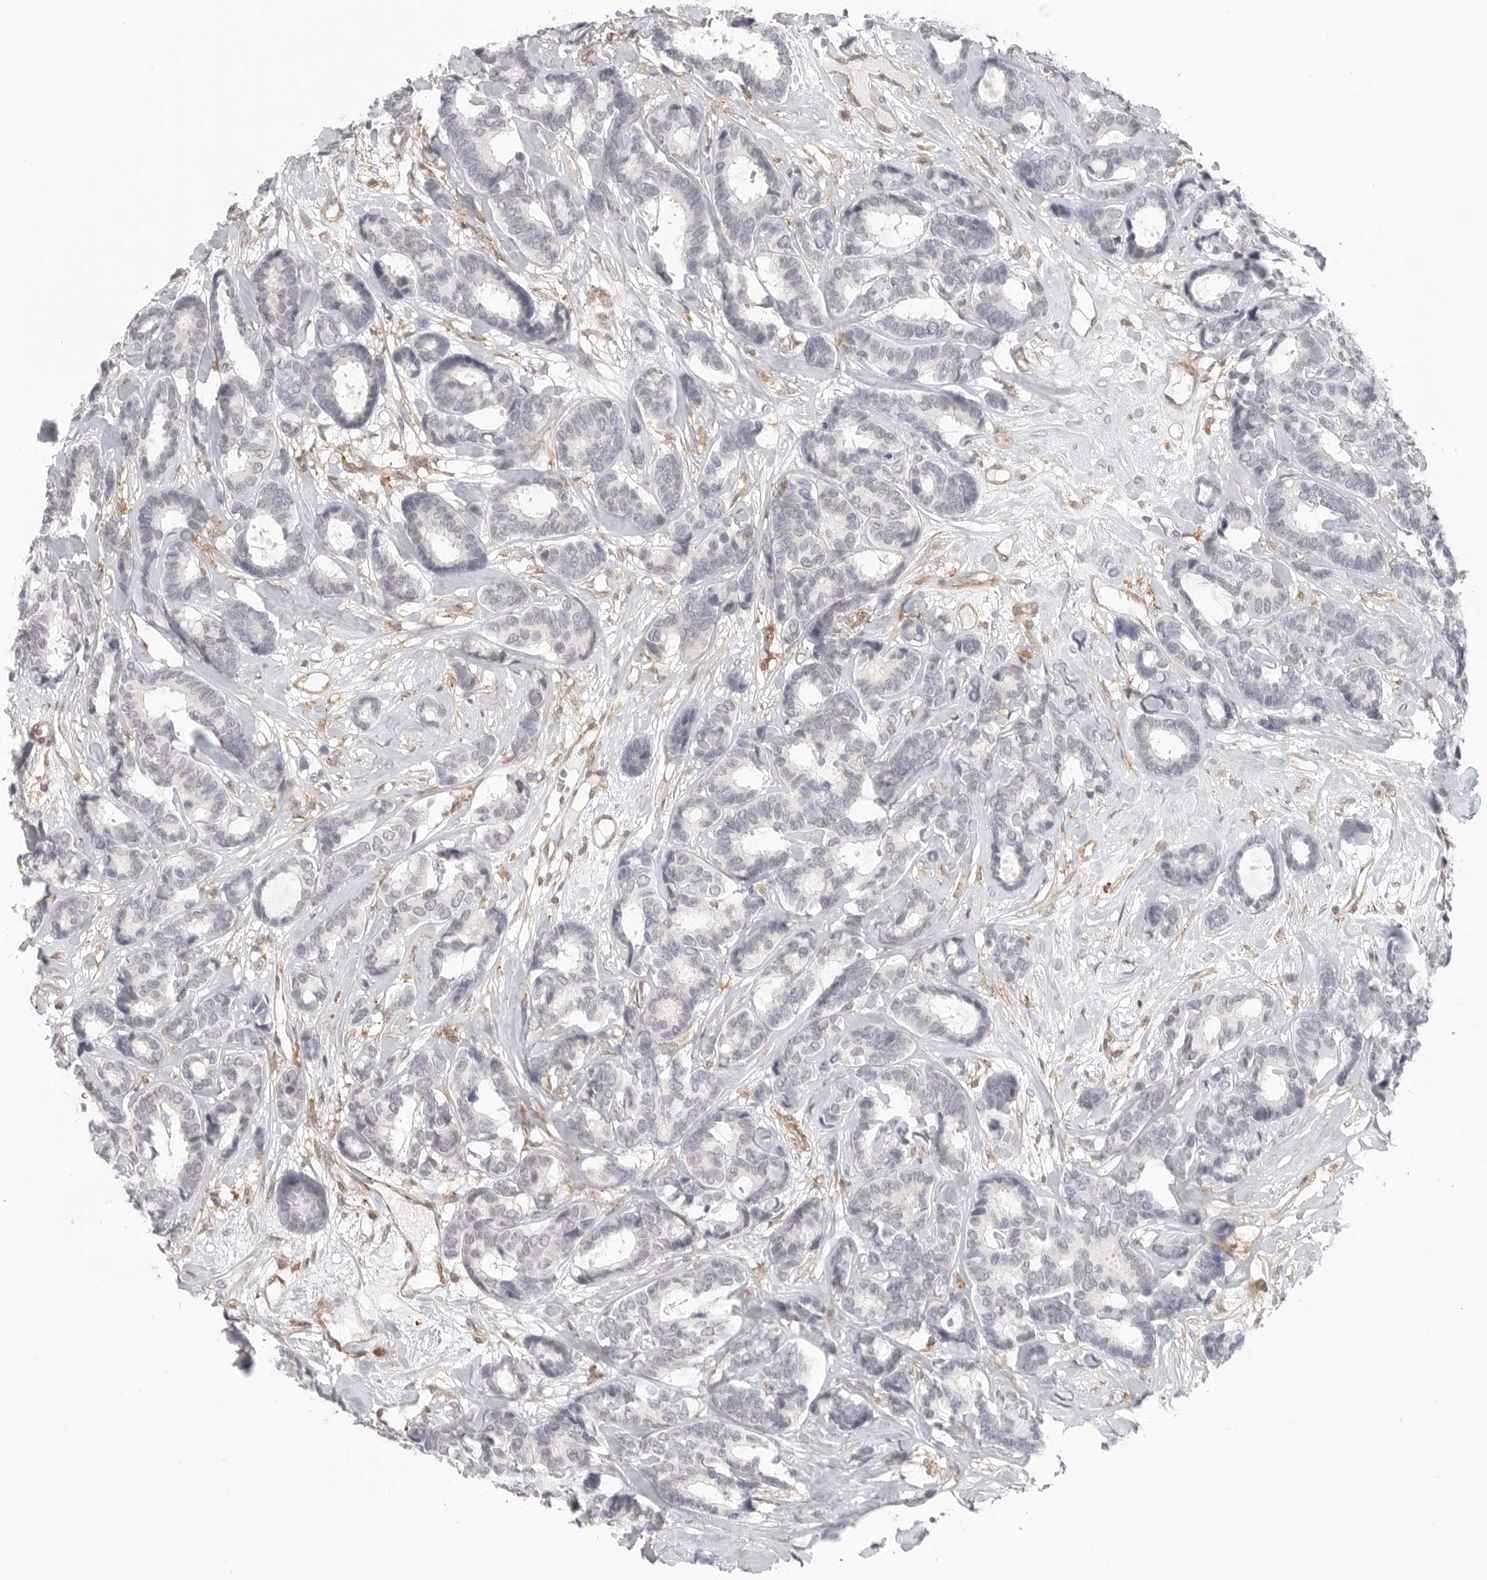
{"staining": {"intensity": "negative", "quantity": "none", "location": "none"}, "tissue": "breast cancer", "cell_type": "Tumor cells", "image_type": "cancer", "snomed": [{"axis": "morphology", "description": "Duct carcinoma"}, {"axis": "topography", "description": "Breast"}], "caption": "Breast cancer (infiltrating ductal carcinoma) was stained to show a protein in brown. There is no significant expression in tumor cells. (DAB immunohistochemistry (IHC) with hematoxylin counter stain).", "gene": "SH3KBP1", "patient": {"sex": "female", "age": 87}}